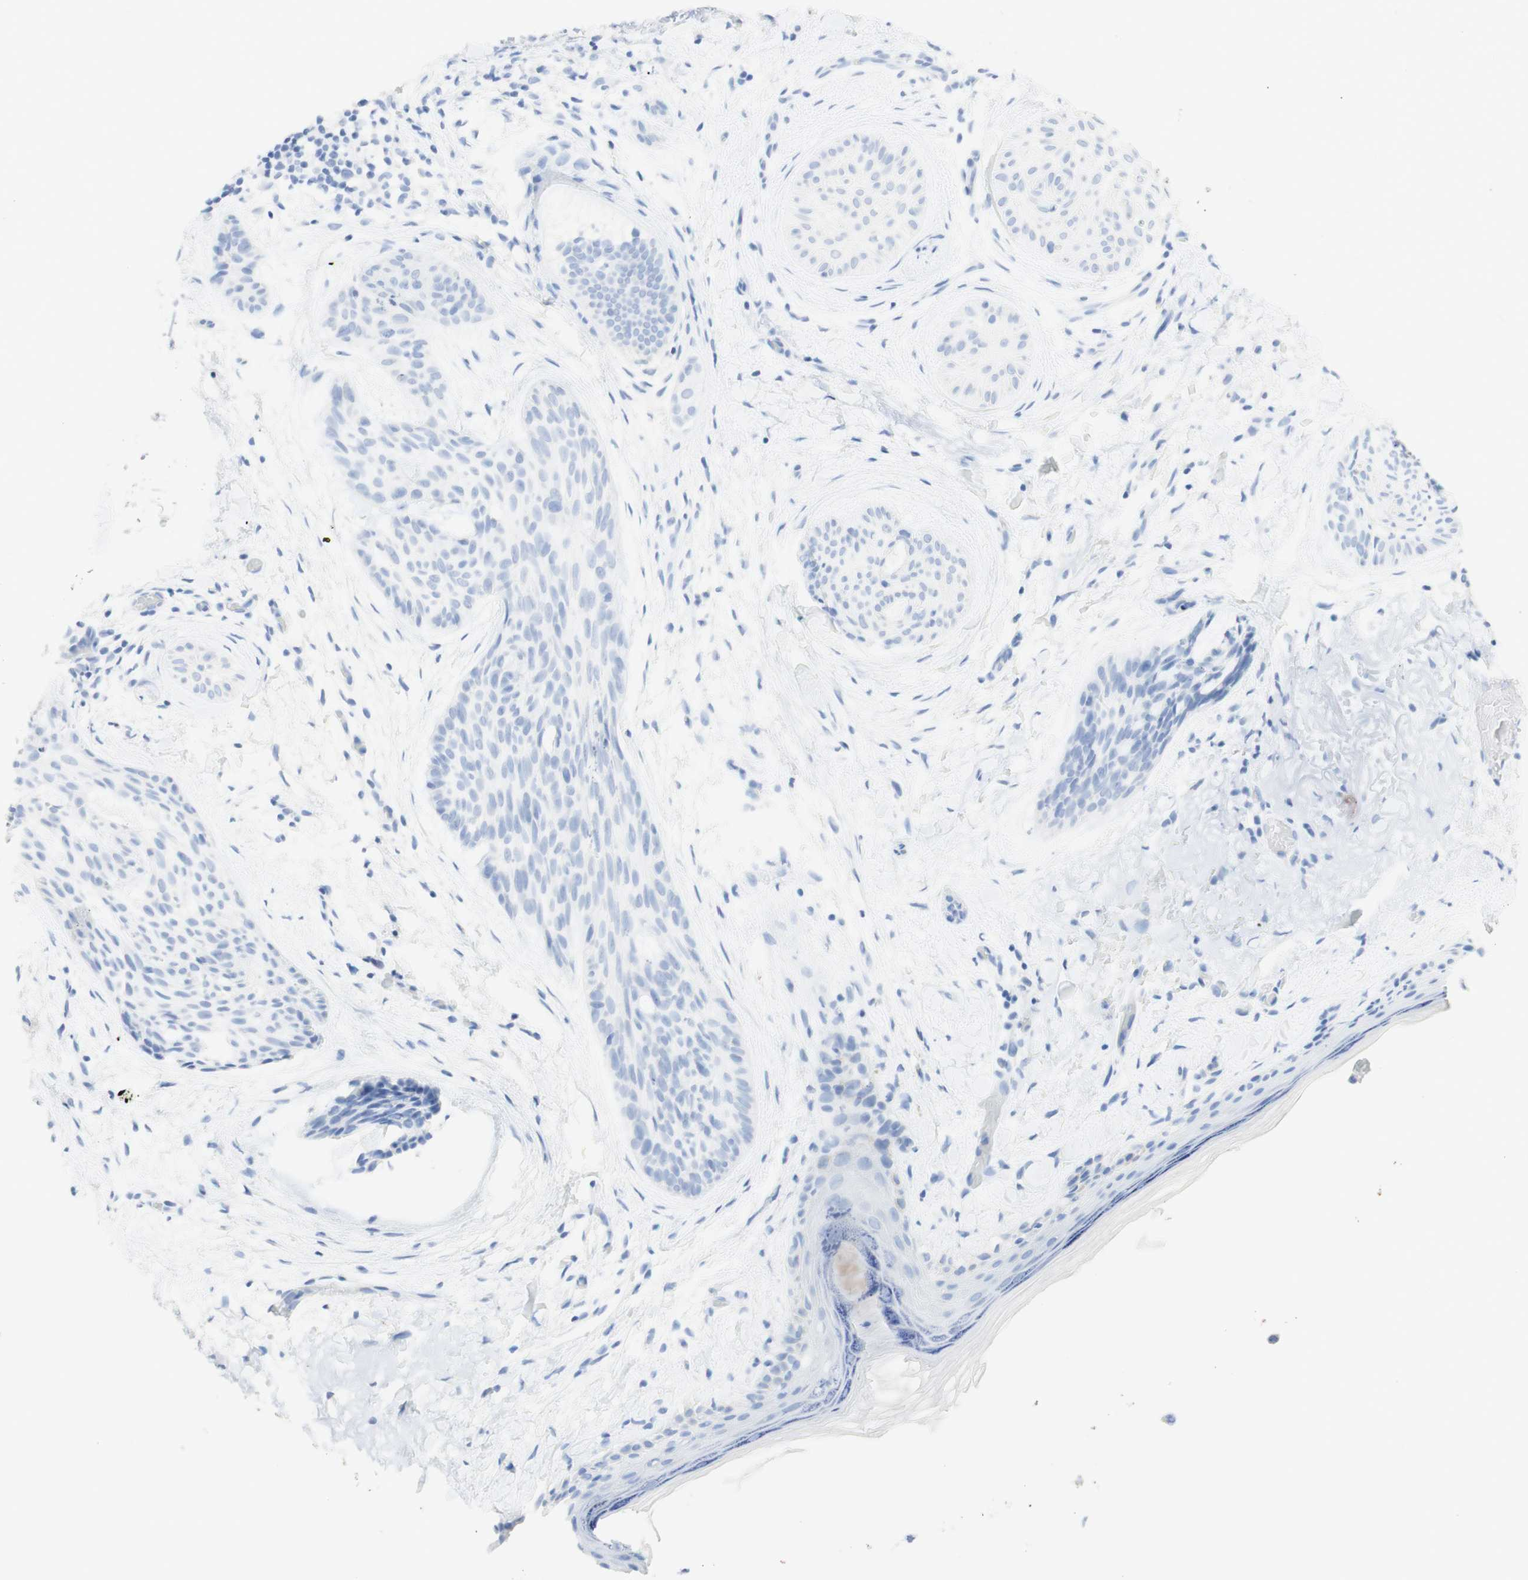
{"staining": {"intensity": "negative", "quantity": "none", "location": "none"}, "tissue": "skin cancer", "cell_type": "Tumor cells", "image_type": "cancer", "snomed": [{"axis": "morphology", "description": "Normal tissue, NOS"}, {"axis": "morphology", "description": "Basal cell carcinoma"}, {"axis": "topography", "description": "Skin"}], "caption": "Human basal cell carcinoma (skin) stained for a protein using immunohistochemistry (IHC) shows no expression in tumor cells.", "gene": "TPO", "patient": {"sex": "female", "age": 71}}